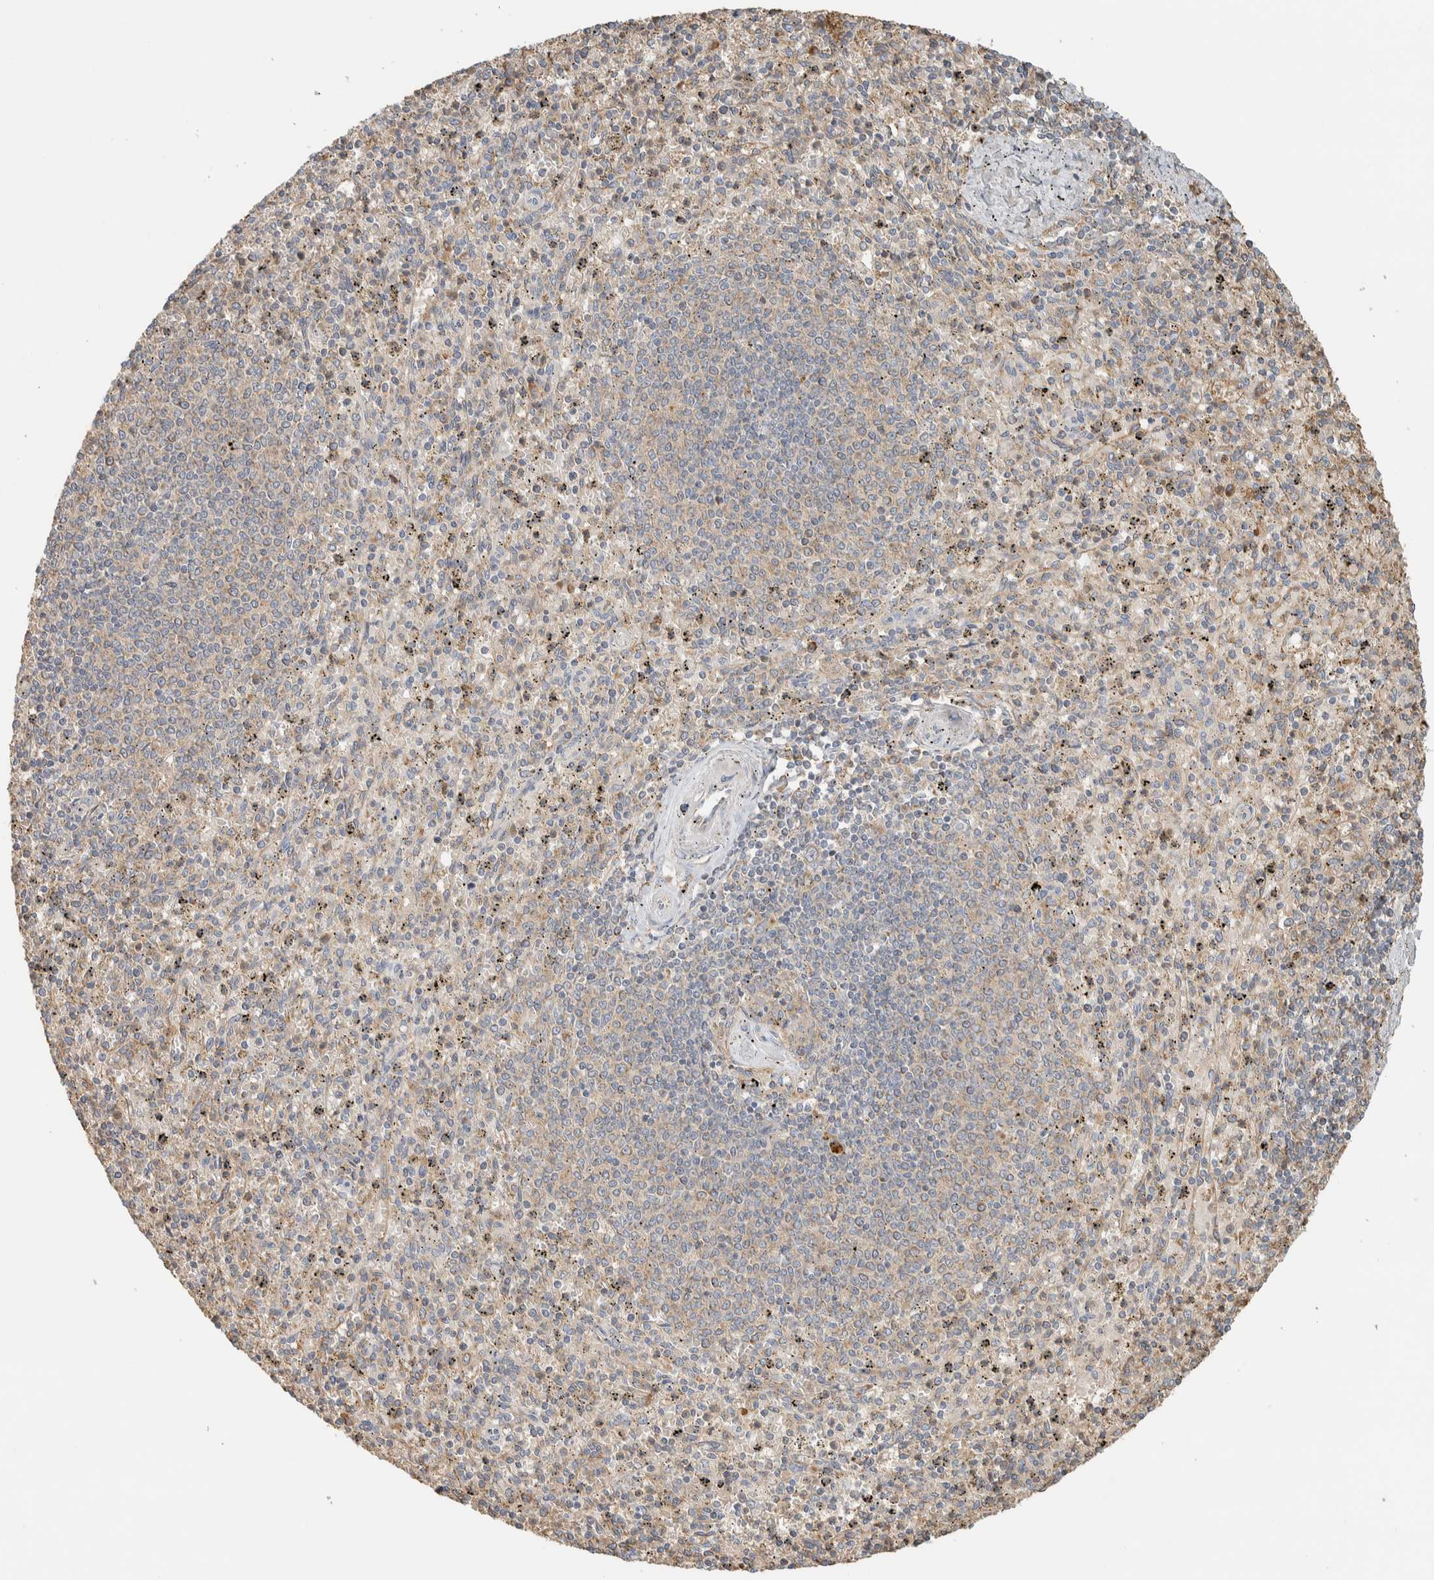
{"staining": {"intensity": "weak", "quantity": "25%-75%", "location": "cytoplasmic/membranous"}, "tissue": "spleen", "cell_type": "Cells in red pulp", "image_type": "normal", "snomed": [{"axis": "morphology", "description": "Normal tissue, NOS"}, {"axis": "topography", "description": "Spleen"}], "caption": "The histopathology image reveals a brown stain indicating the presence of a protein in the cytoplasmic/membranous of cells in red pulp in spleen.", "gene": "RAB11FIP1", "patient": {"sex": "male", "age": 72}}